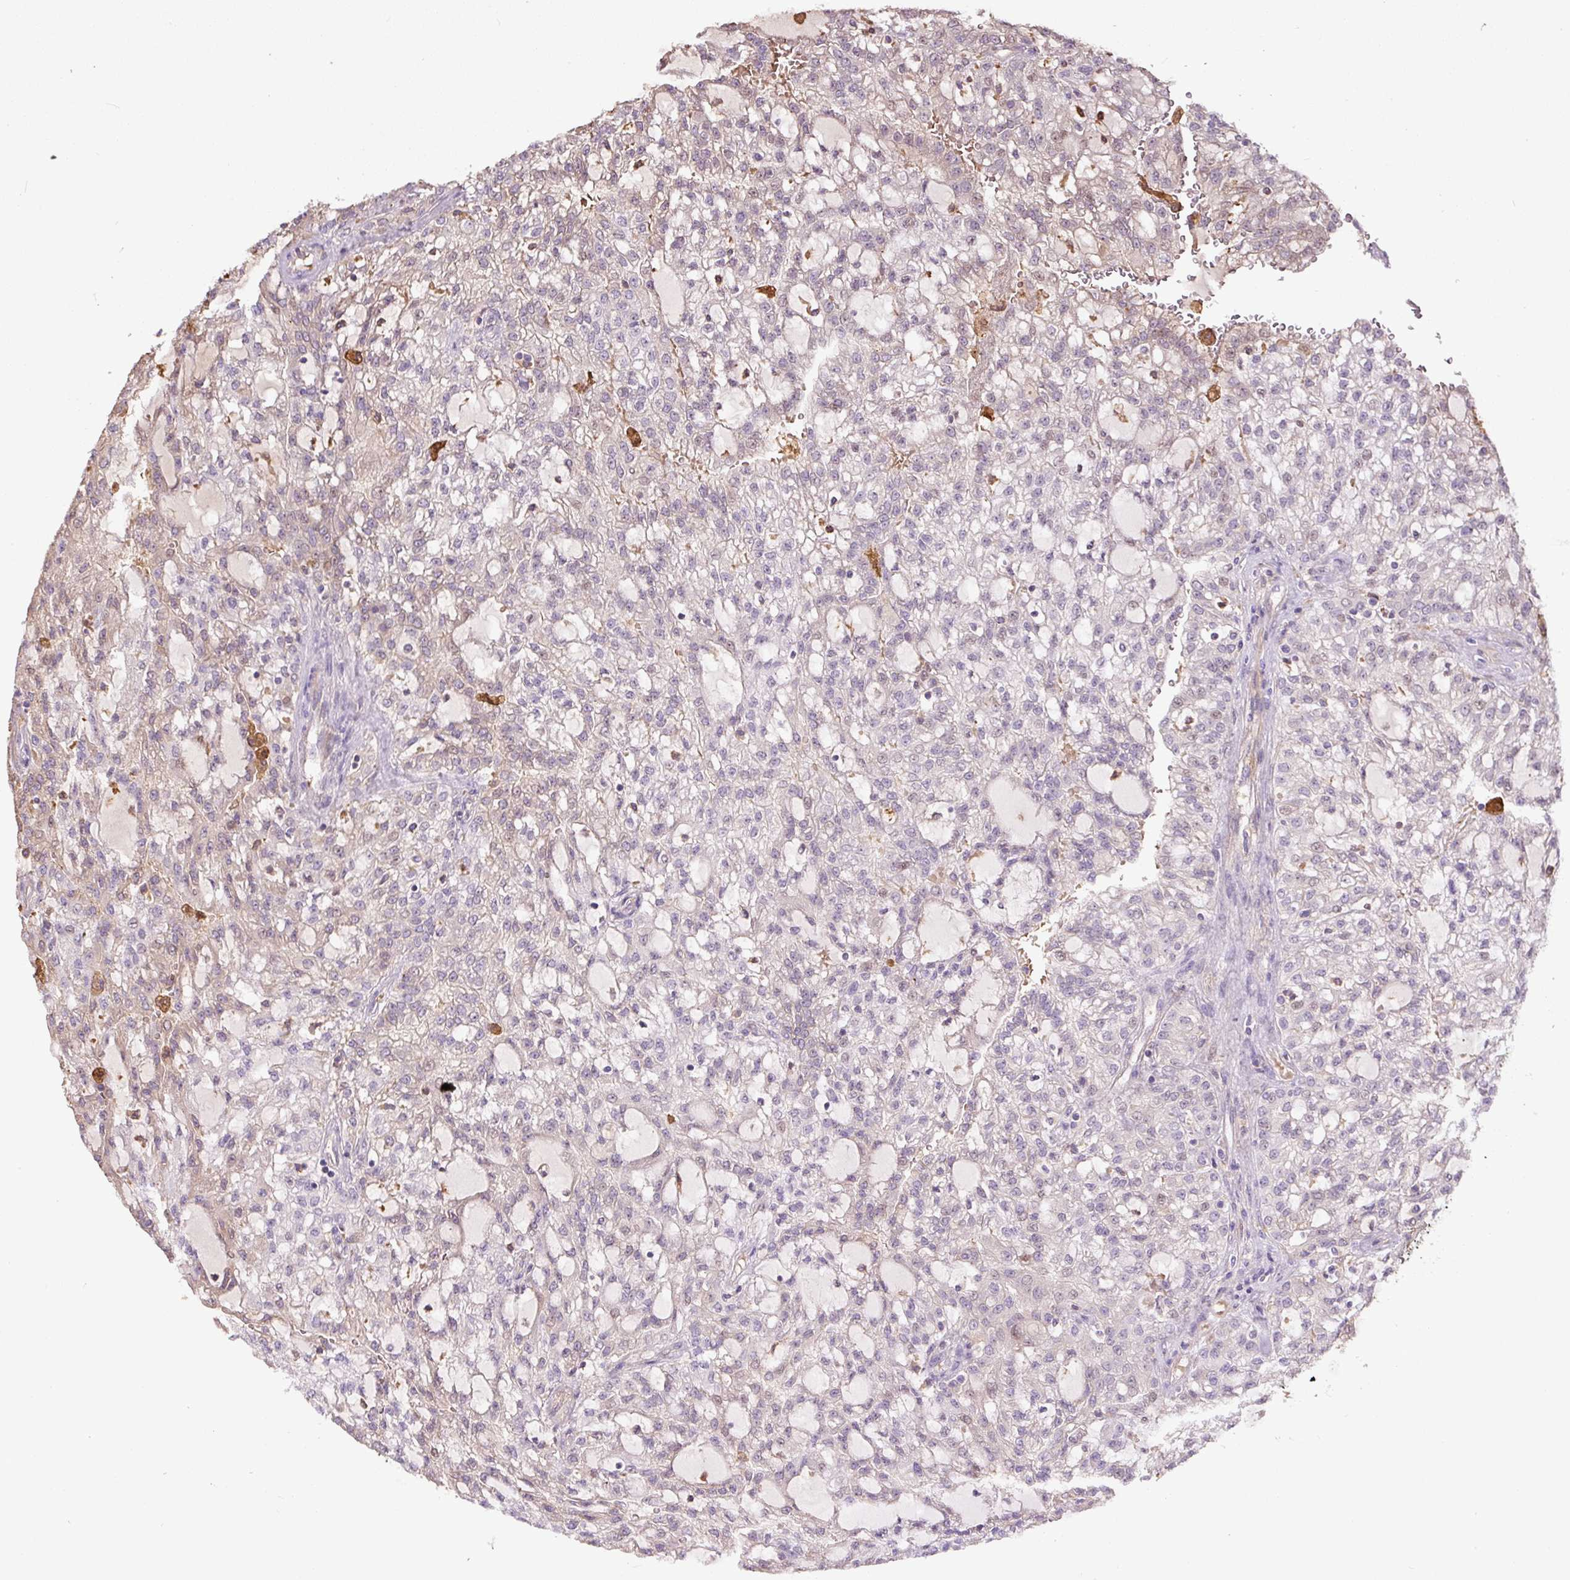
{"staining": {"intensity": "negative", "quantity": "none", "location": "none"}, "tissue": "renal cancer", "cell_type": "Tumor cells", "image_type": "cancer", "snomed": [{"axis": "morphology", "description": "Adenocarcinoma, NOS"}, {"axis": "topography", "description": "Kidney"}], "caption": "This micrograph is of renal cancer (adenocarcinoma) stained with immunohistochemistry (IHC) to label a protein in brown with the nuclei are counter-stained blue. There is no positivity in tumor cells.", "gene": "LRRC24", "patient": {"sex": "male", "age": 63}}